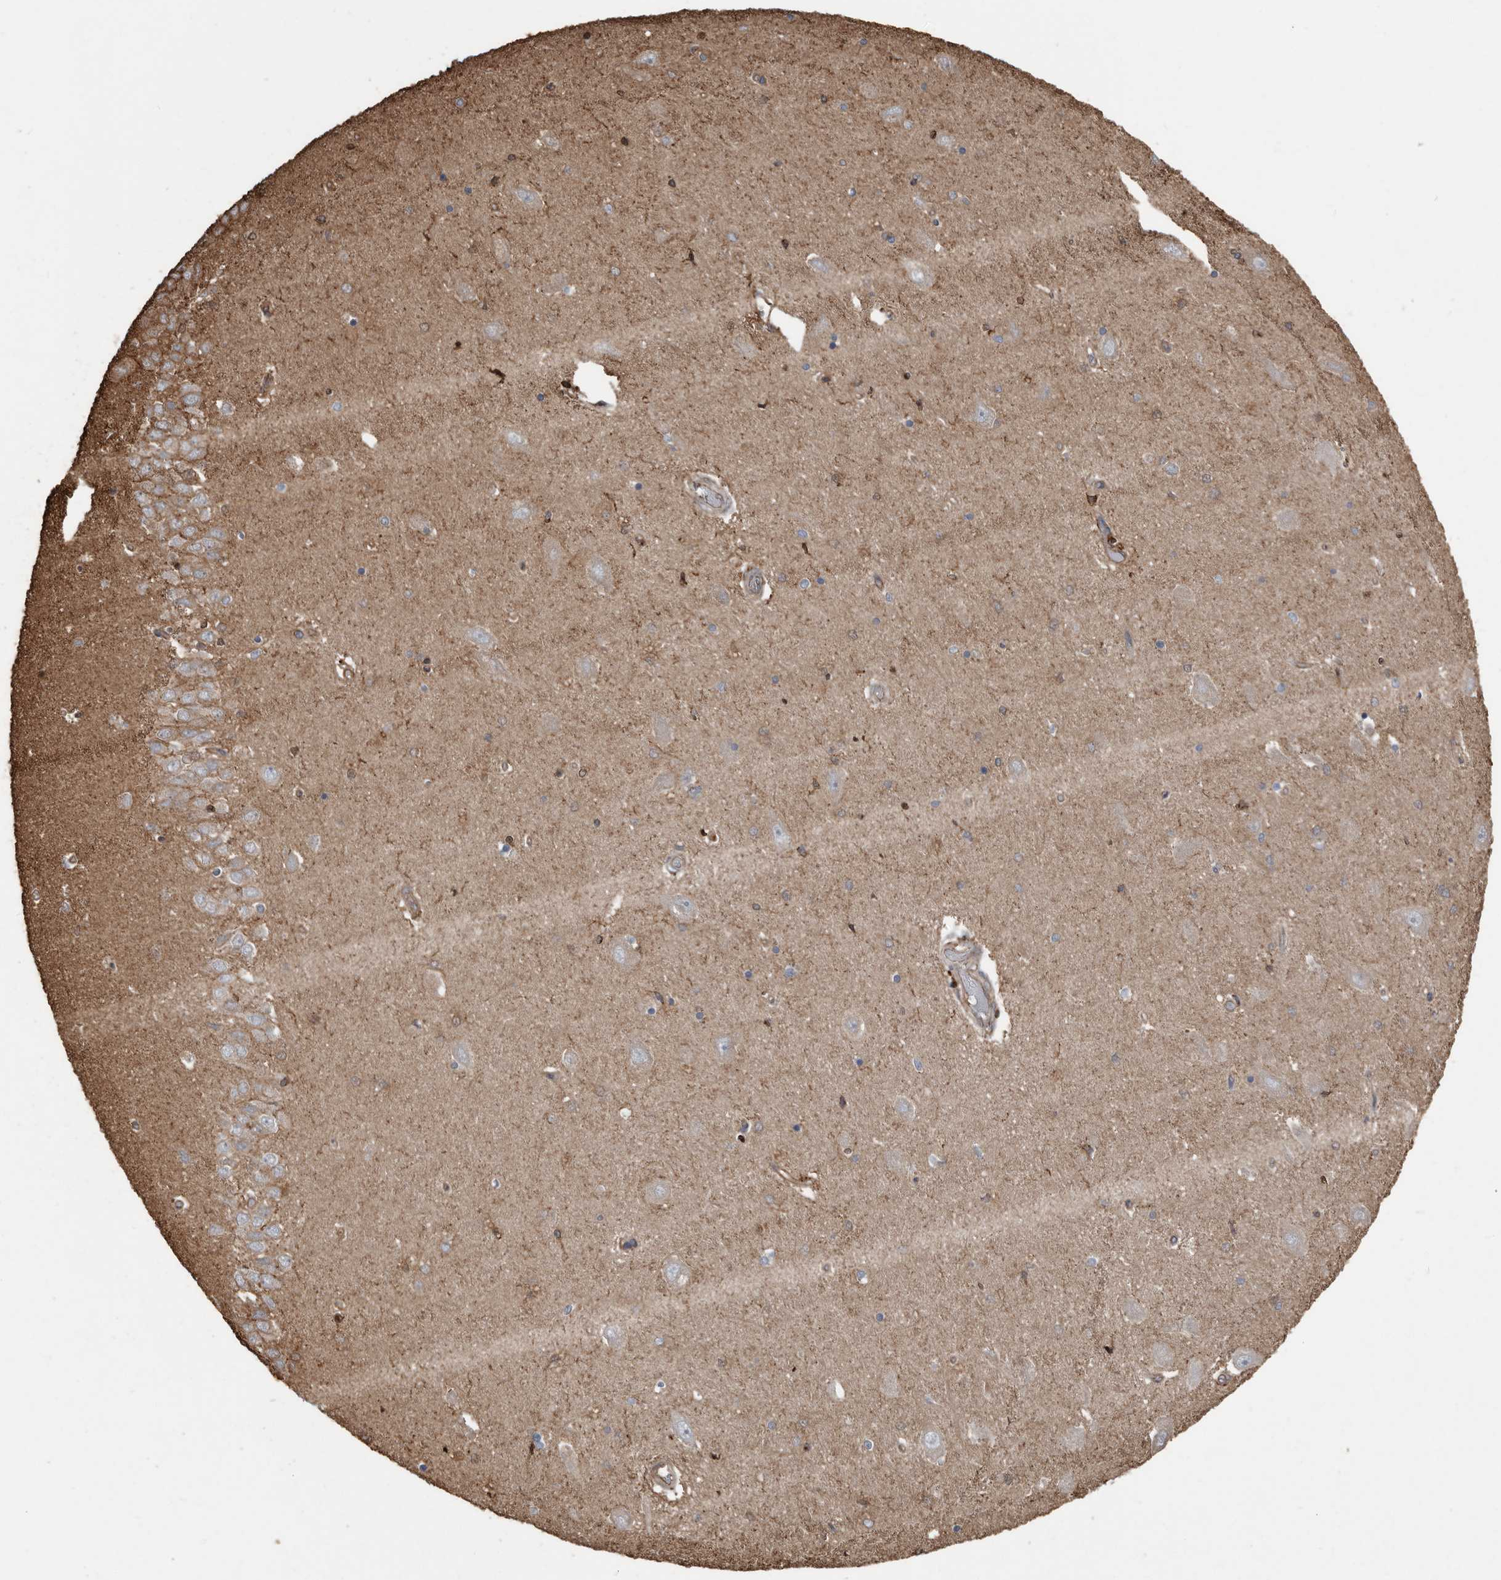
{"staining": {"intensity": "weak", "quantity": "<25%", "location": "cytoplasmic/membranous"}, "tissue": "hippocampus", "cell_type": "Glial cells", "image_type": "normal", "snomed": [{"axis": "morphology", "description": "Normal tissue, NOS"}, {"axis": "topography", "description": "Hippocampus"}], "caption": "Glial cells are negative for protein expression in unremarkable human hippocampus. (Brightfield microscopy of DAB immunohistochemistry (IHC) at high magnification).", "gene": "DENND6B", "patient": {"sex": "male", "age": 45}}